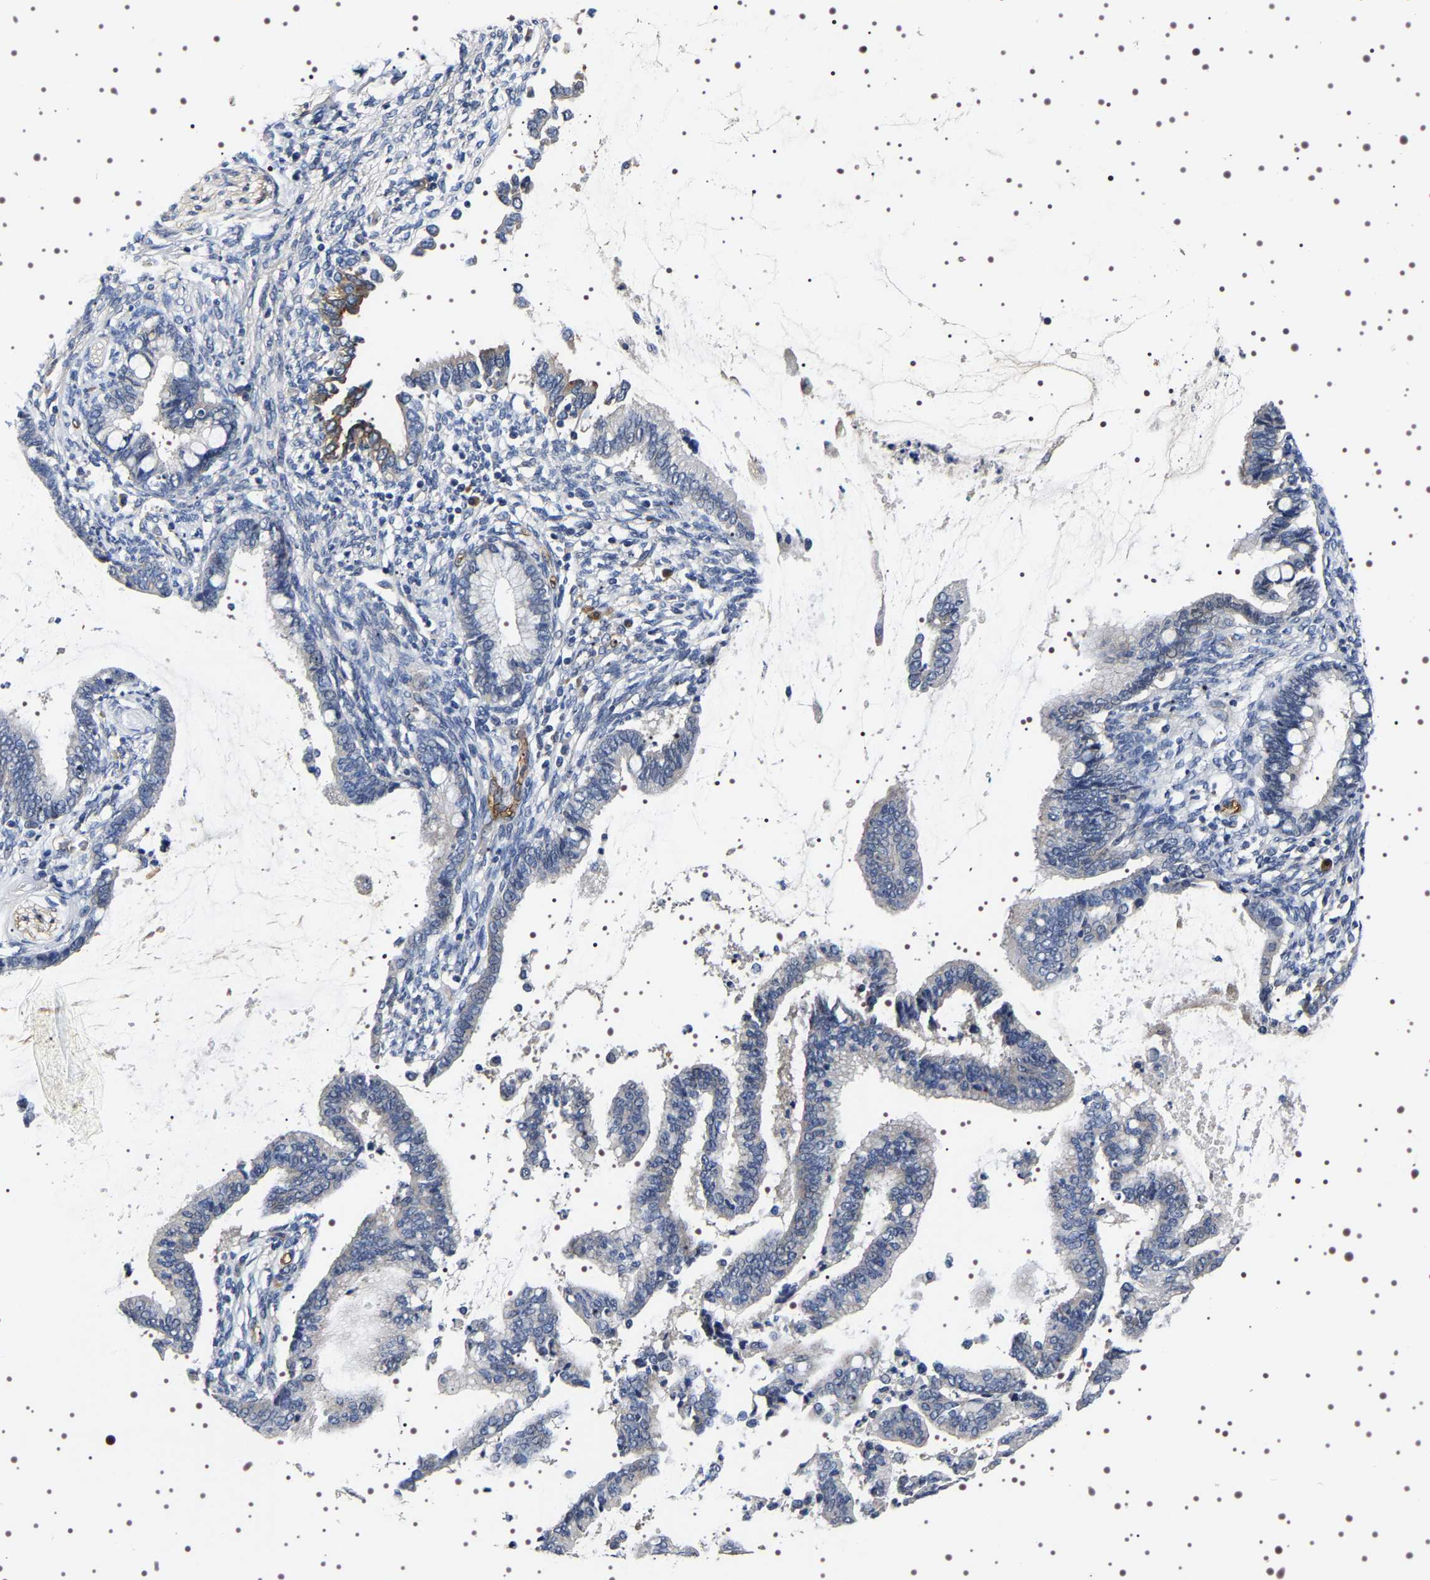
{"staining": {"intensity": "negative", "quantity": "none", "location": "none"}, "tissue": "cervical cancer", "cell_type": "Tumor cells", "image_type": "cancer", "snomed": [{"axis": "morphology", "description": "Adenocarcinoma, NOS"}, {"axis": "topography", "description": "Cervix"}], "caption": "Image shows no protein staining in tumor cells of cervical adenocarcinoma tissue.", "gene": "ALPL", "patient": {"sex": "female", "age": 44}}